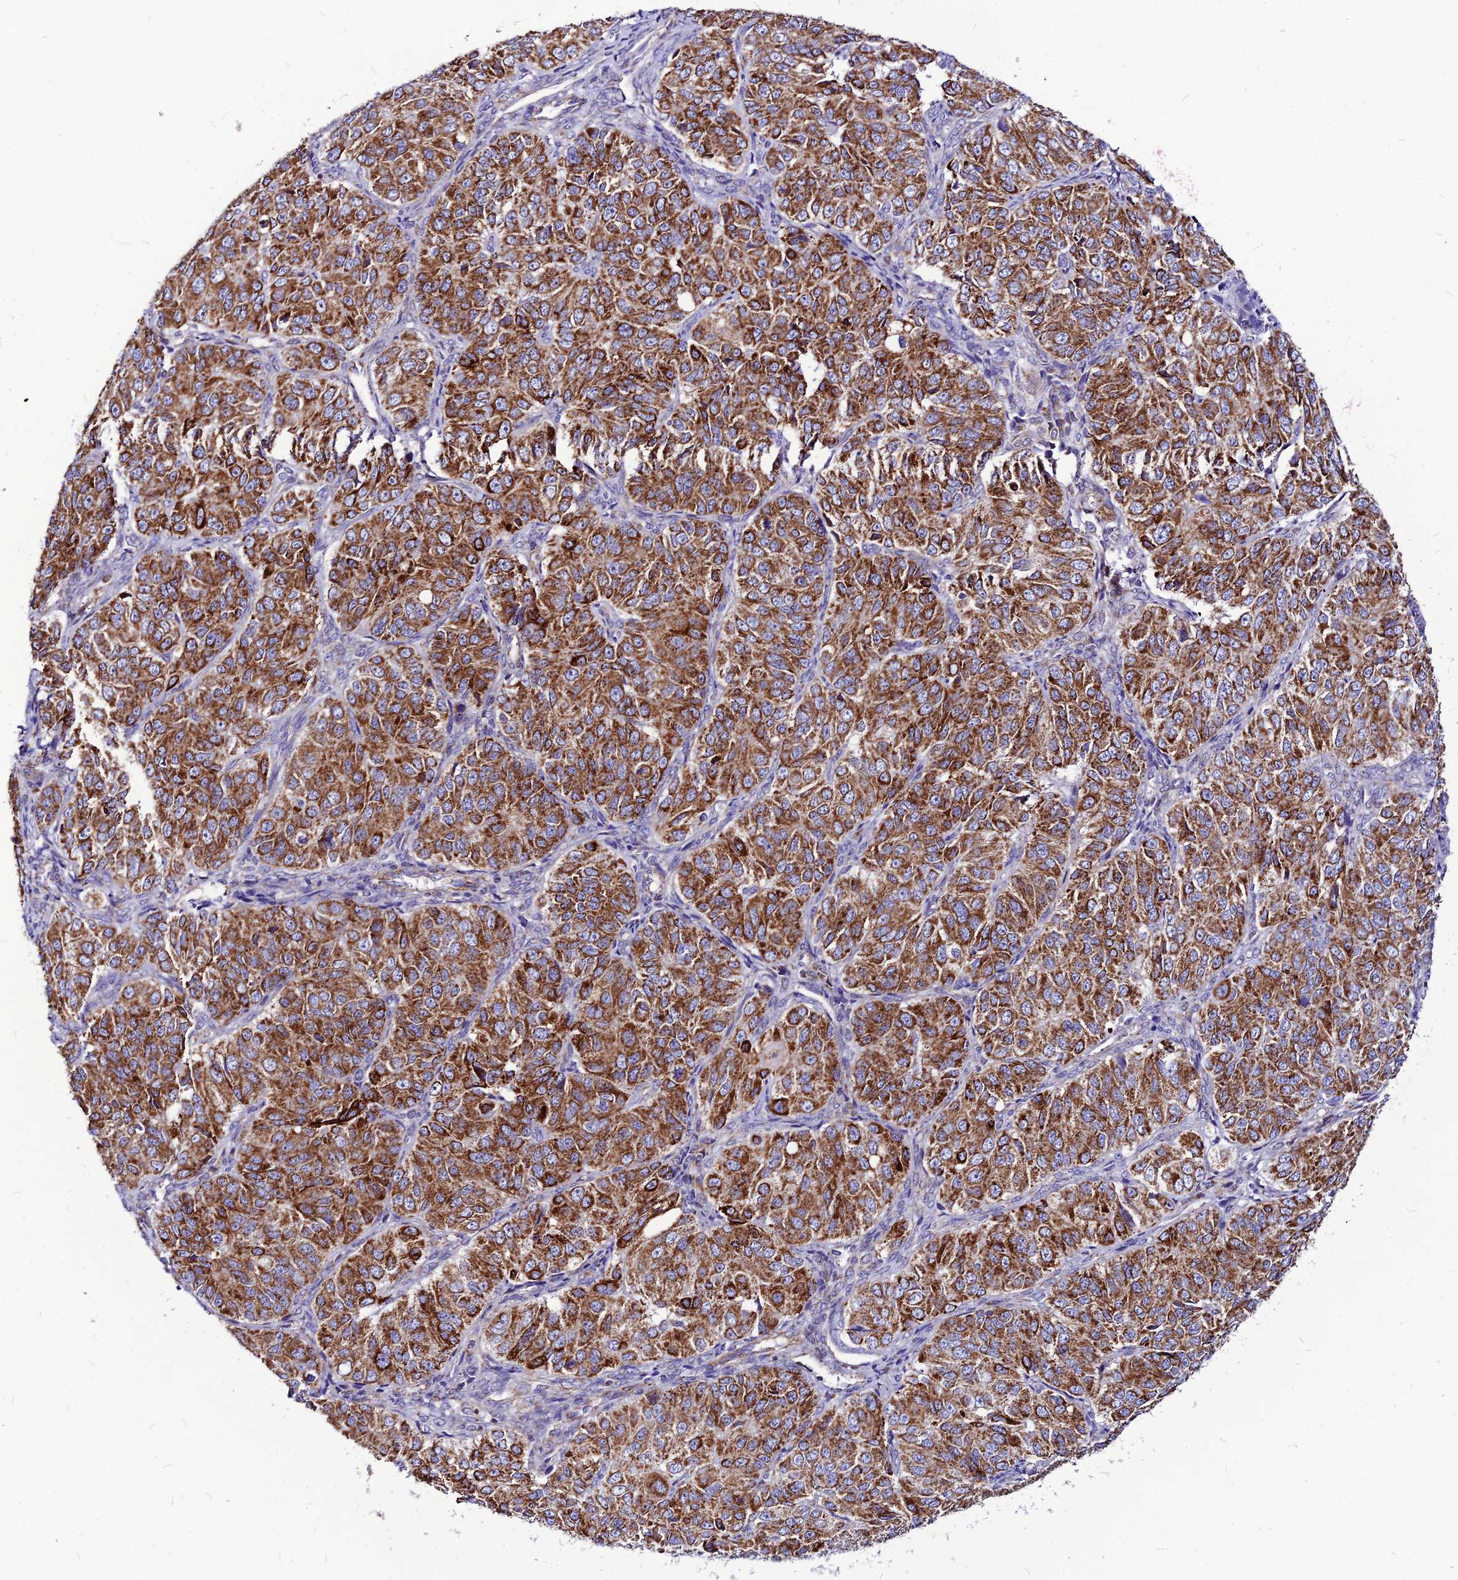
{"staining": {"intensity": "strong", "quantity": ">75%", "location": "cytoplasmic/membranous"}, "tissue": "ovarian cancer", "cell_type": "Tumor cells", "image_type": "cancer", "snomed": [{"axis": "morphology", "description": "Carcinoma, endometroid"}, {"axis": "topography", "description": "Ovary"}], "caption": "Immunohistochemical staining of human ovarian cancer exhibits strong cytoplasmic/membranous protein expression in approximately >75% of tumor cells.", "gene": "ECI1", "patient": {"sex": "female", "age": 51}}